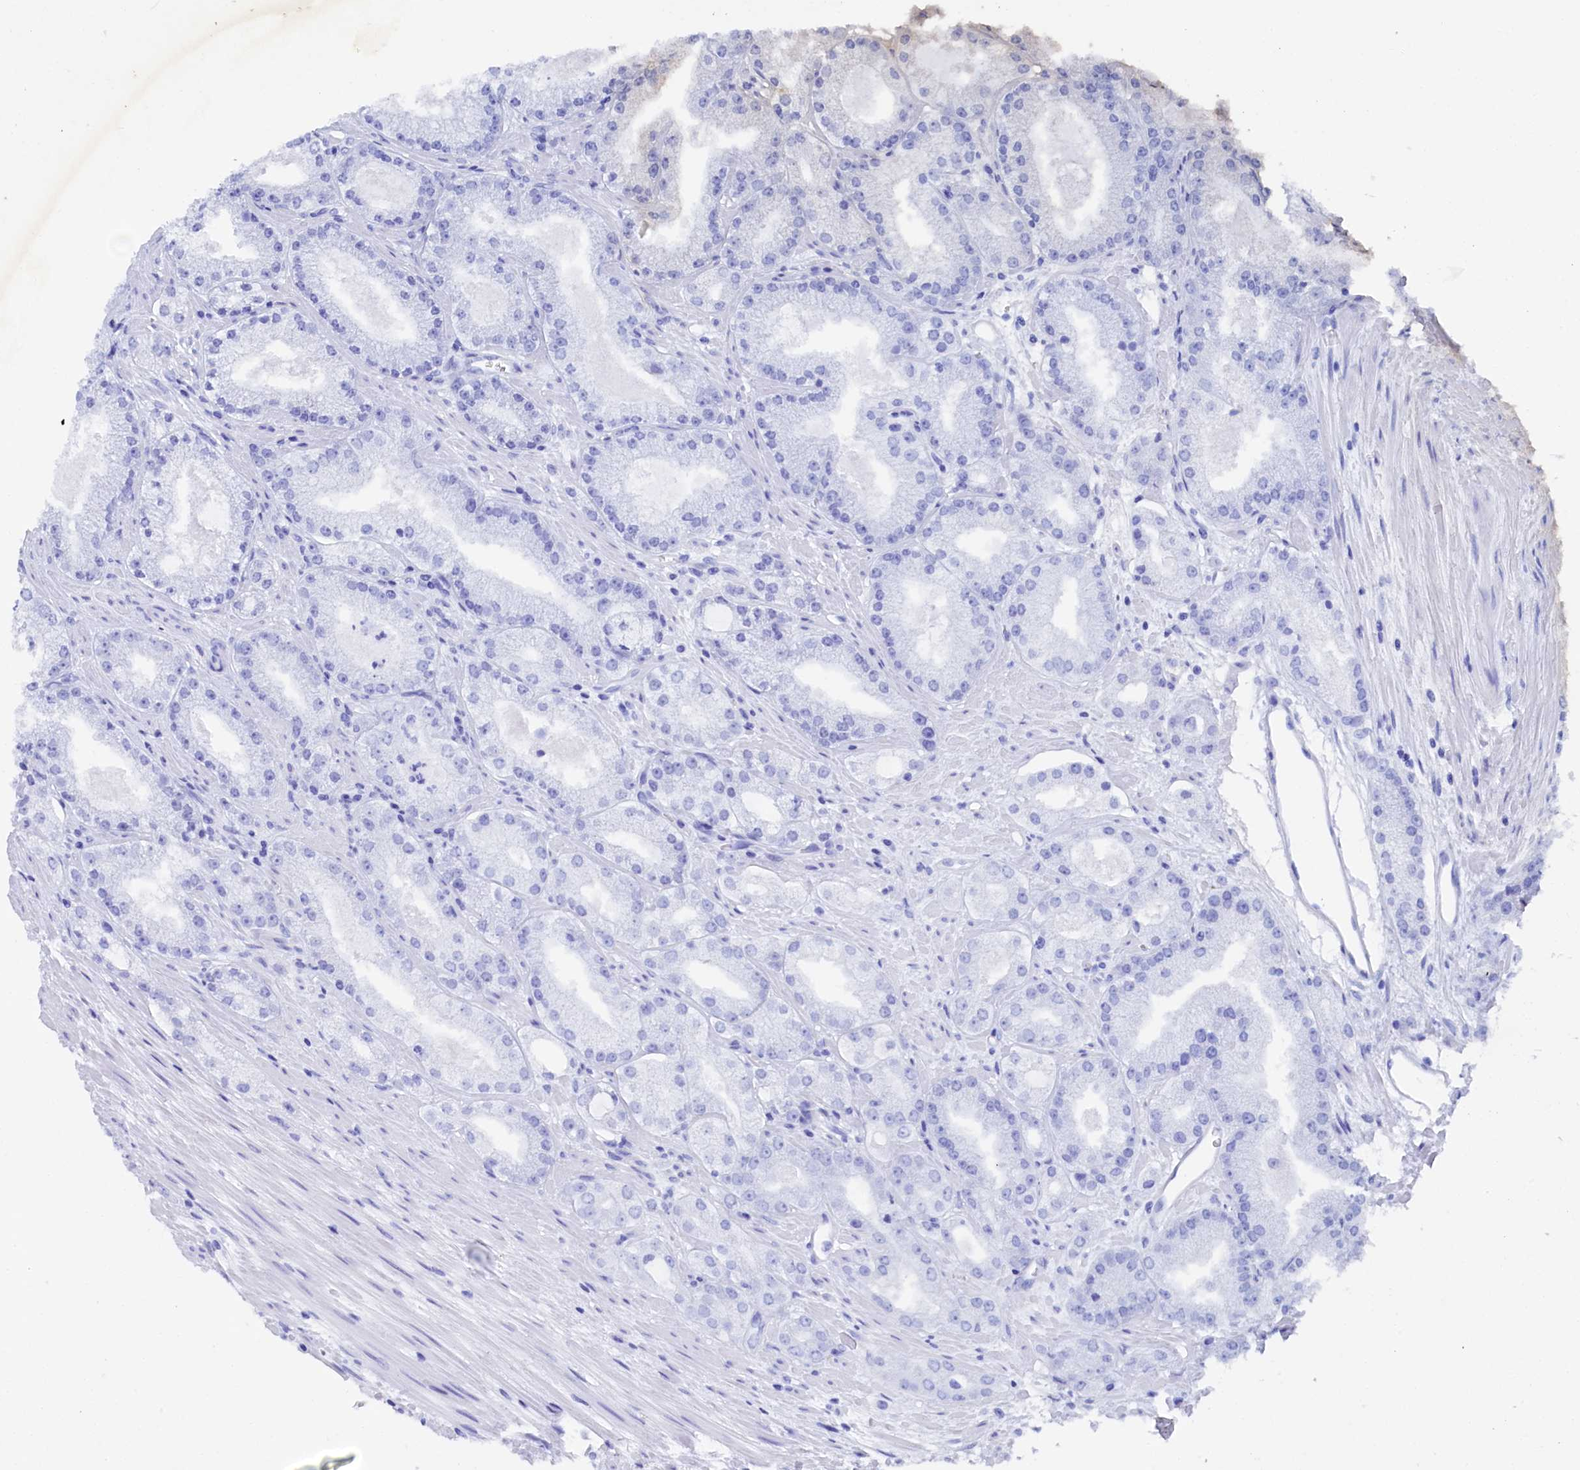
{"staining": {"intensity": "negative", "quantity": "none", "location": "none"}, "tissue": "prostate cancer", "cell_type": "Tumor cells", "image_type": "cancer", "snomed": [{"axis": "morphology", "description": "Adenocarcinoma, Low grade"}, {"axis": "topography", "description": "Prostate"}], "caption": "IHC of human prostate cancer (adenocarcinoma (low-grade)) reveals no positivity in tumor cells. (DAB (3,3'-diaminobenzidine) immunohistochemistry (IHC) visualized using brightfield microscopy, high magnification).", "gene": "TIGD4", "patient": {"sex": "male", "age": 69}}